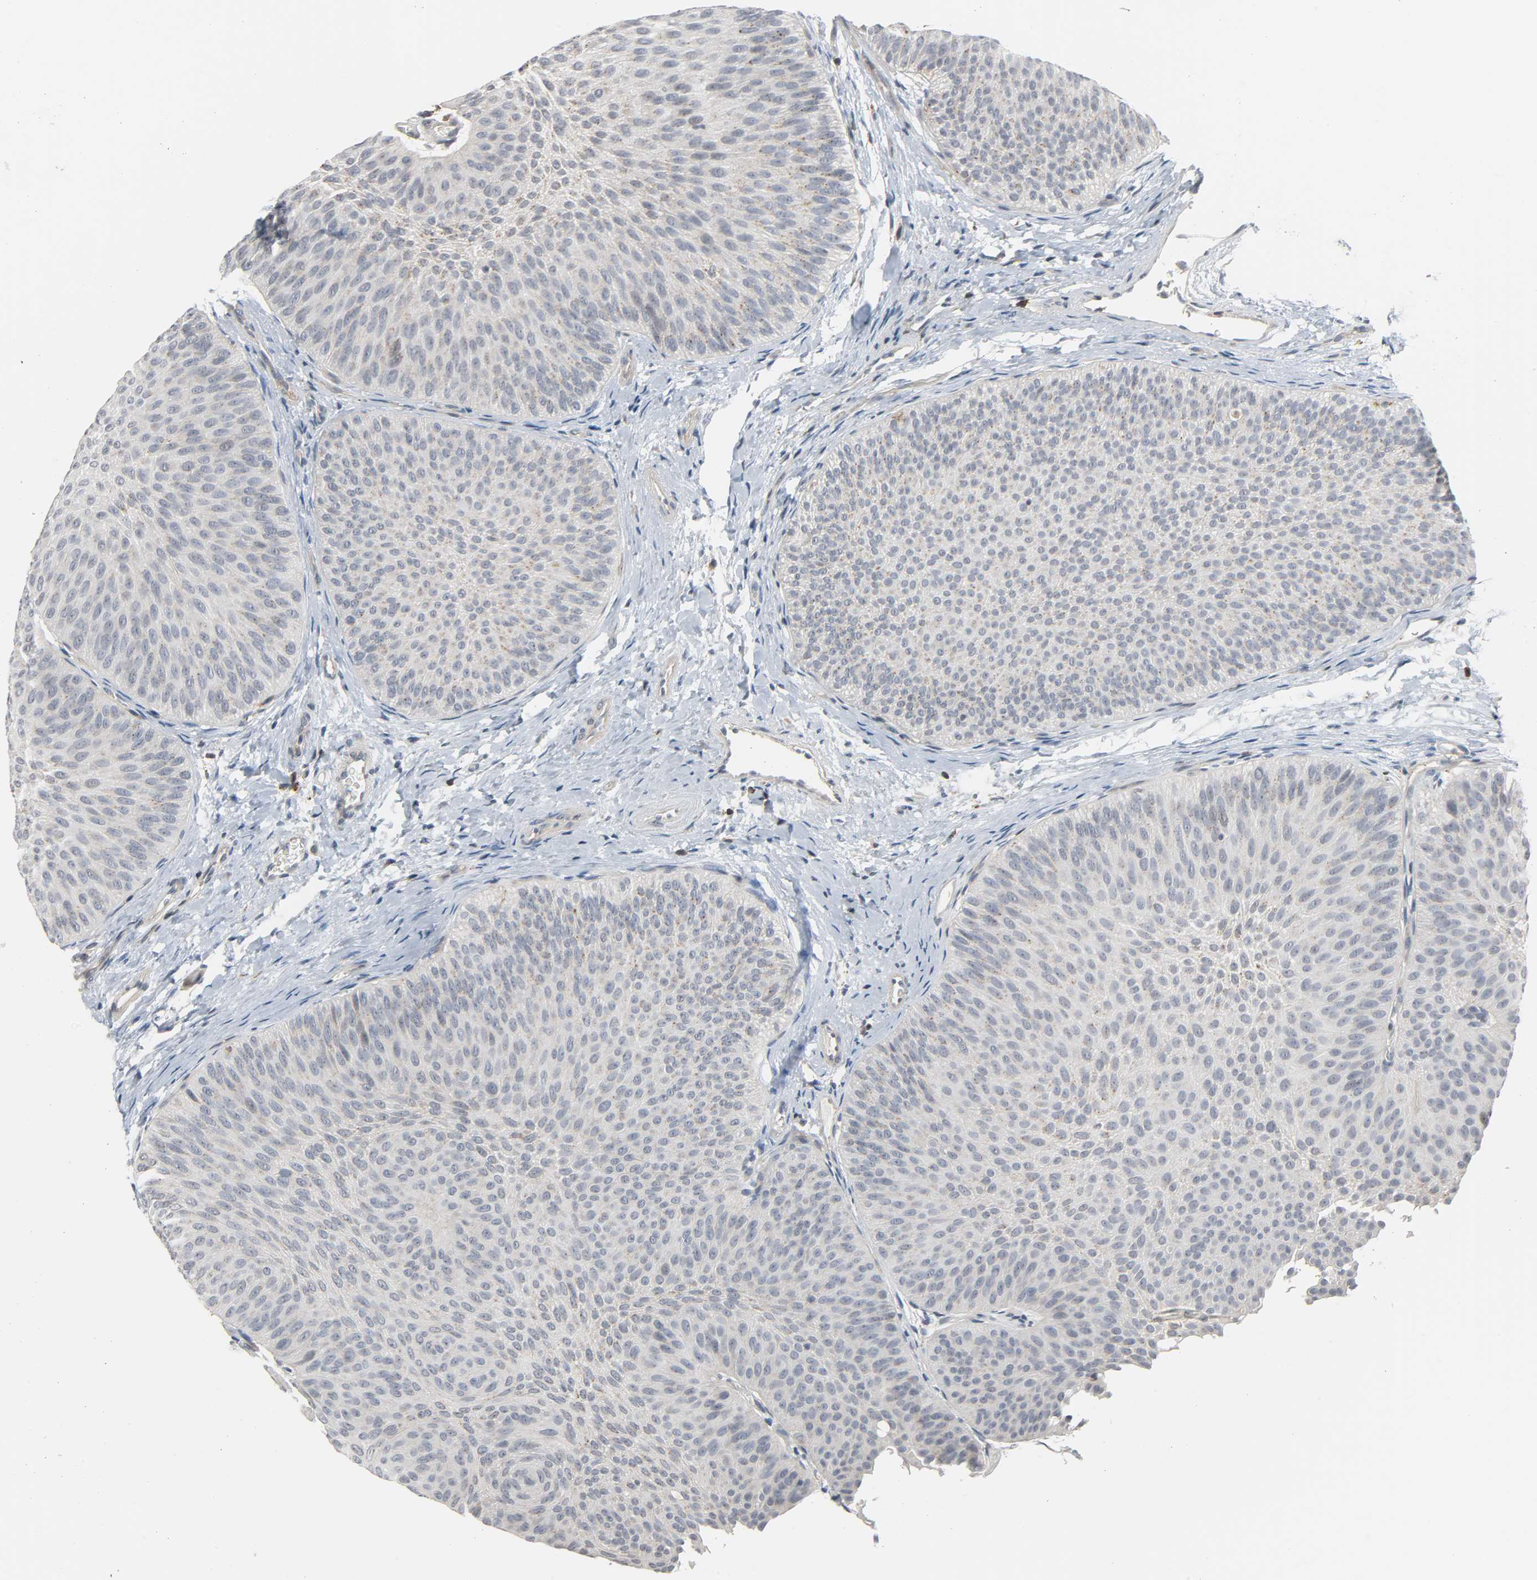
{"staining": {"intensity": "weak", "quantity": "<25%", "location": "cytoplasmic/membranous"}, "tissue": "urothelial cancer", "cell_type": "Tumor cells", "image_type": "cancer", "snomed": [{"axis": "morphology", "description": "Urothelial carcinoma, Low grade"}, {"axis": "topography", "description": "Urinary bladder"}], "caption": "An IHC histopathology image of urothelial cancer is shown. There is no staining in tumor cells of urothelial cancer. The staining was performed using DAB (3,3'-diaminobenzidine) to visualize the protein expression in brown, while the nuclei were stained in blue with hematoxylin (Magnification: 20x).", "gene": "CD4", "patient": {"sex": "female", "age": 60}}